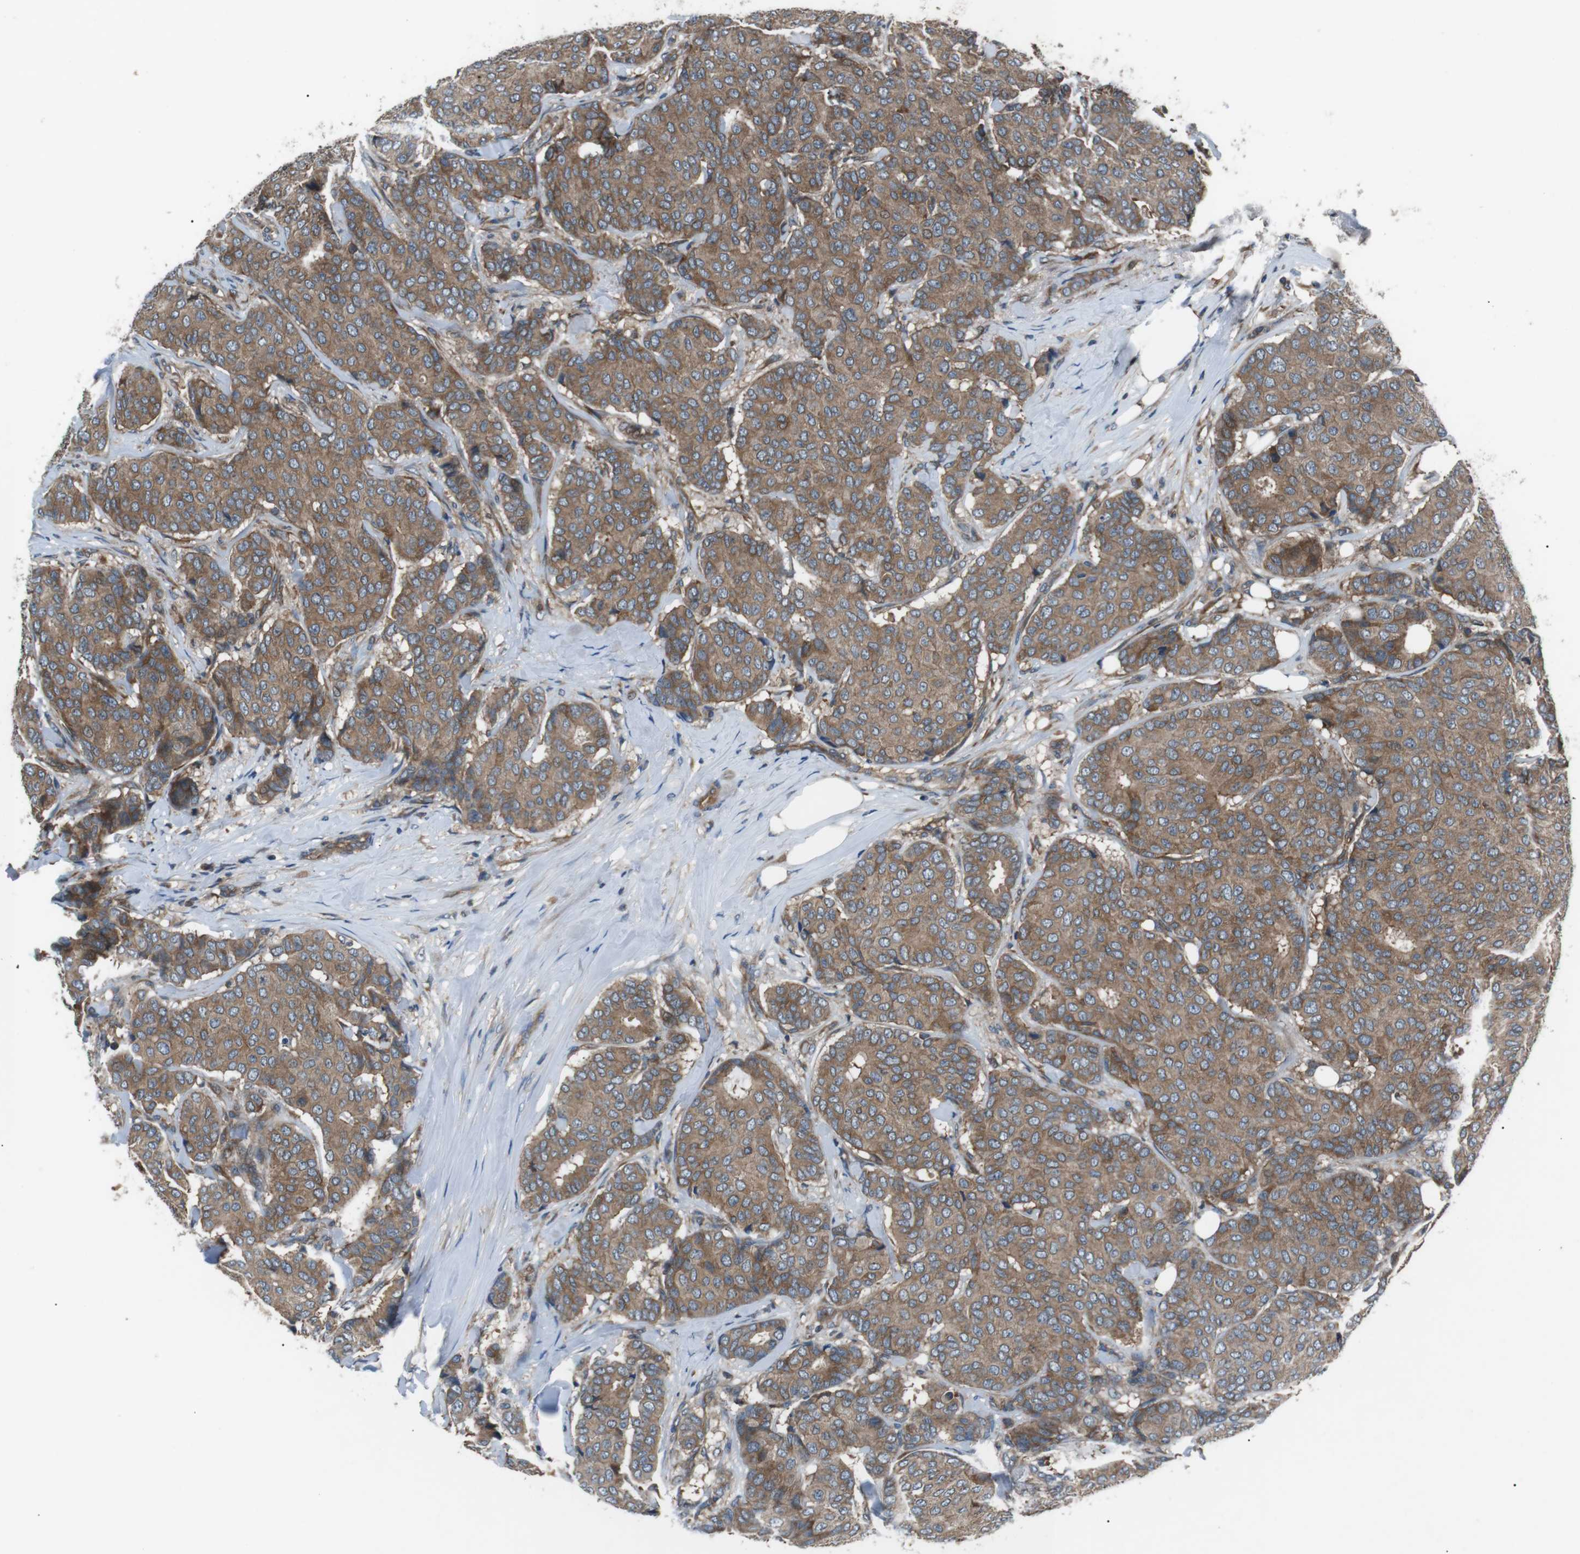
{"staining": {"intensity": "moderate", "quantity": ">75%", "location": "cytoplasmic/membranous"}, "tissue": "breast cancer", "cell_type": "Tumor cells", "image_type": "cancer", "snomed": [{"axis": "morphology", "description": "Duct carcinoma"}, {"axis": "topography", "description": "Breast"}], "caption": "Breast cancer (intraductal carcinoma) was stained to show a protein in brown. There is medium levels of moderate cytoplasmic/membranous staining in about >75% of tumor cells.", "gene": "GPR161", "patient": {"sex": "female", "age": 75}}